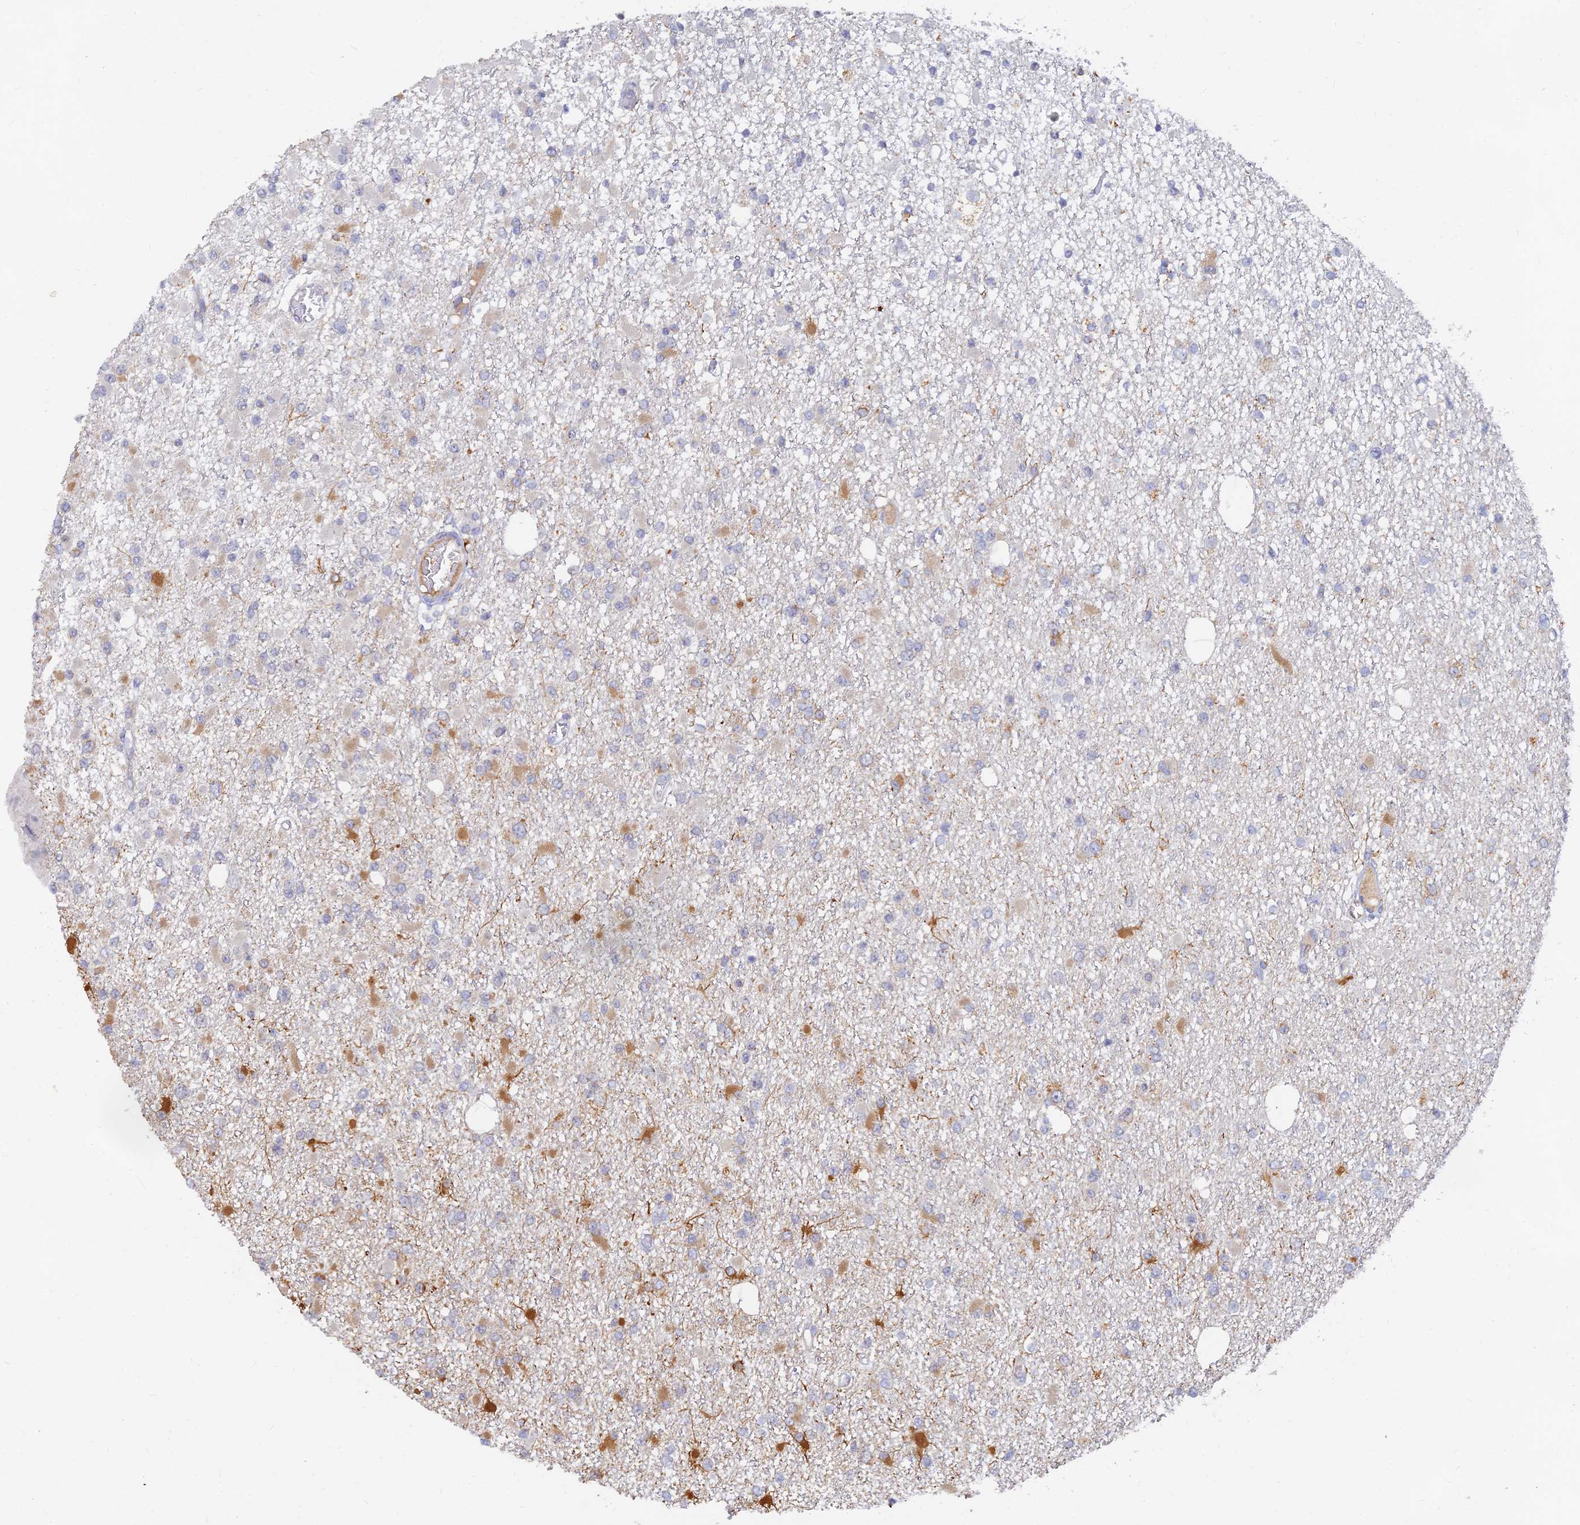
{"staining": {"intensity": "negative", "quantity": "none", "location": "none"}, "tissue": "glioma", "cell_type": "Tumor cells", "image_type": "cancer", "snomed": [{"axis": "morphology", "description": "Glioma, malignant, Low grade"}, {"axis": "topography", "description": "Brain"}], "caption": "This is a photomicrograph of immunohistochemistry staining of malignant glioma (low-grade), which shows no positivity in tumor cells. Brightfield microscopy of immunohistochemistry stained with DAB (3,3'-diaminobenzidine) (brown) and hematoxylin (blue), captured at high magnification.", "gene": "LRIF1", "patient": {"sex": "female", "age": 22}}